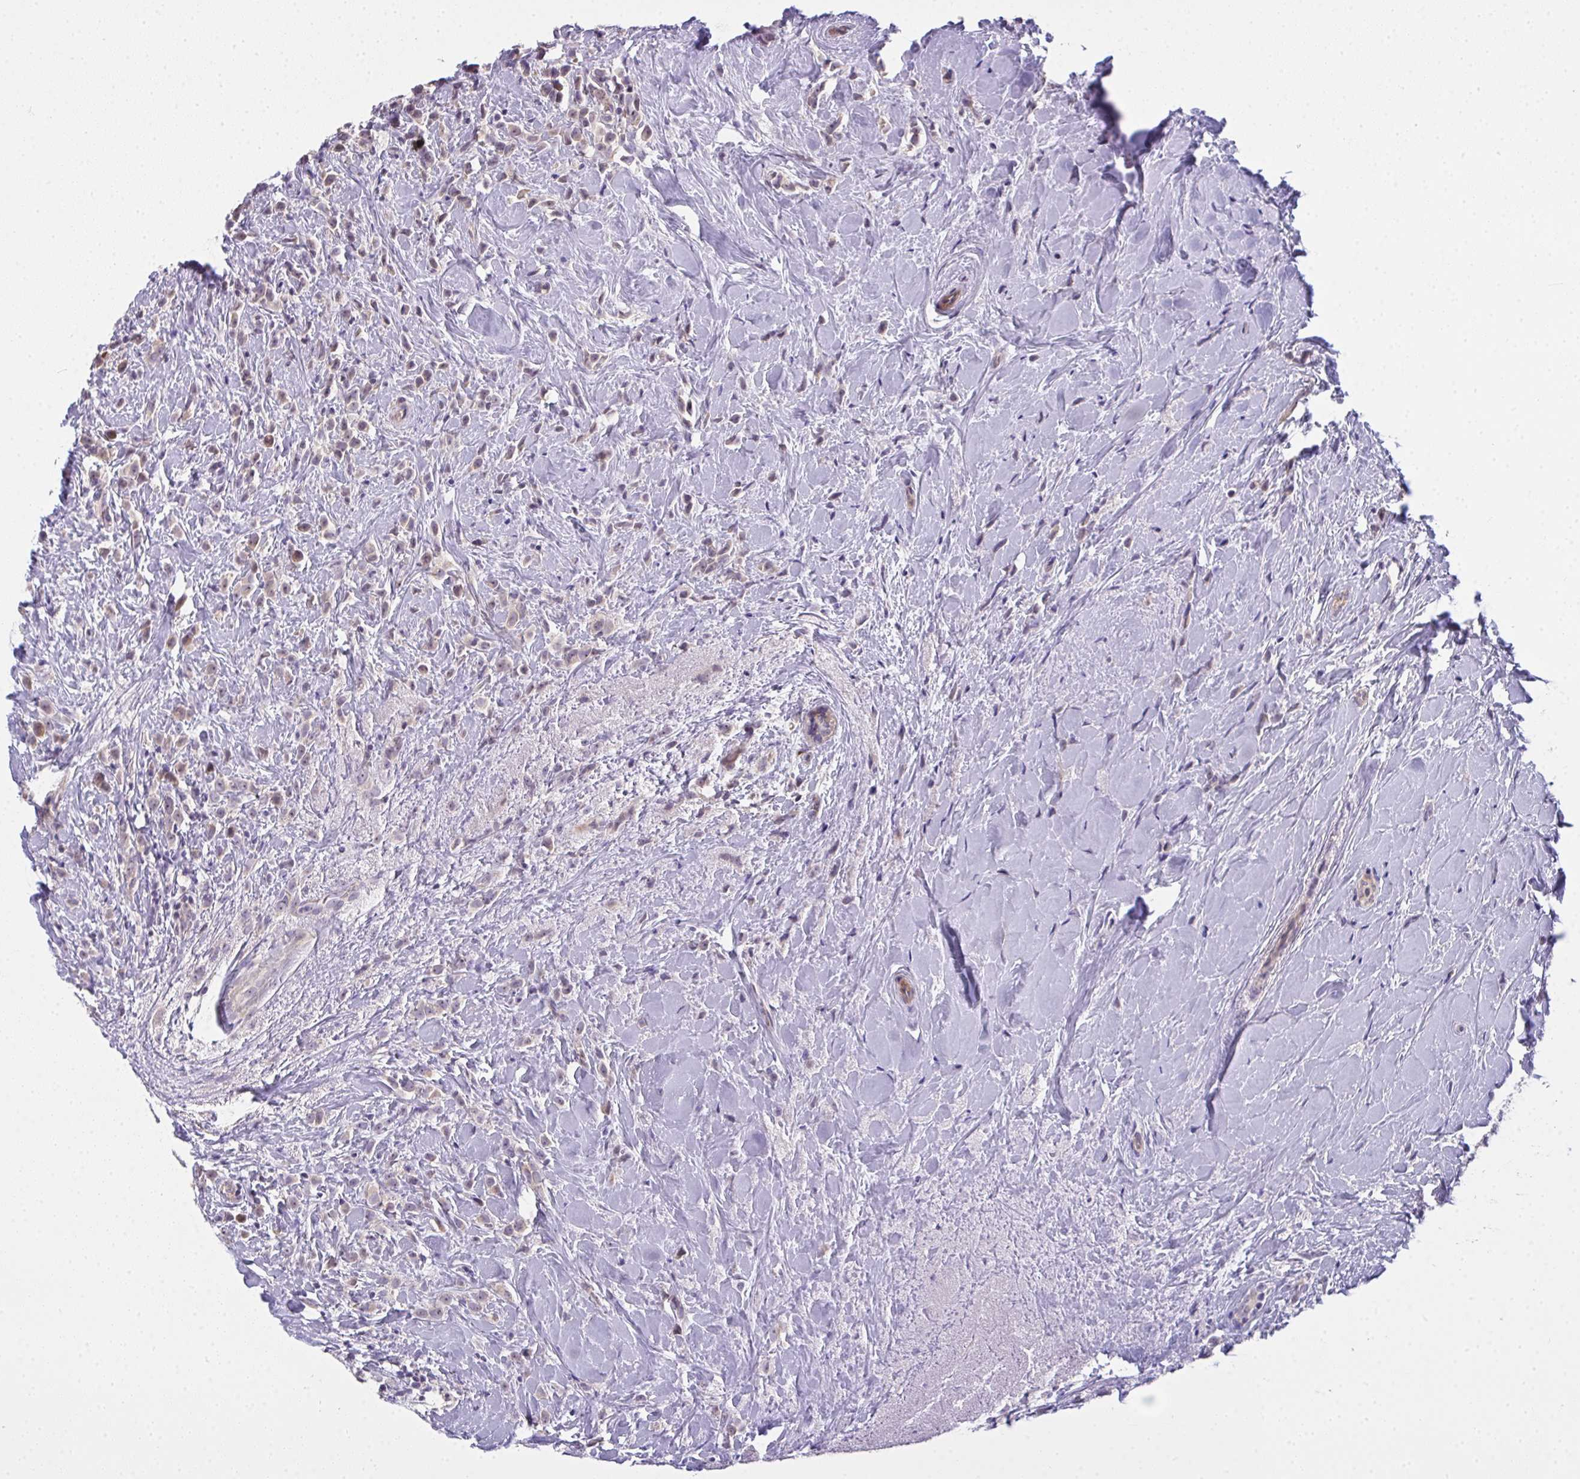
{"staining": {"intensity": "weak", "quantity": "<25%", "location": "cytoplasmic/membranous"}, "tissue": "breast cancer", "cell_type": "Tumor cells", "image_type": "cancer", "snomed": [{"axis": "morphology", "description": "Duct carcinoma"}, {"axis": "topography", "description": "Breast"}], "caption": "This is an immunohistochemistry photomicrograph of breast intraductal carcinoma. There is no expression in tumor cells.", "gene": "NT5C1A", "patient": {"sex": "female", "age": 80}}